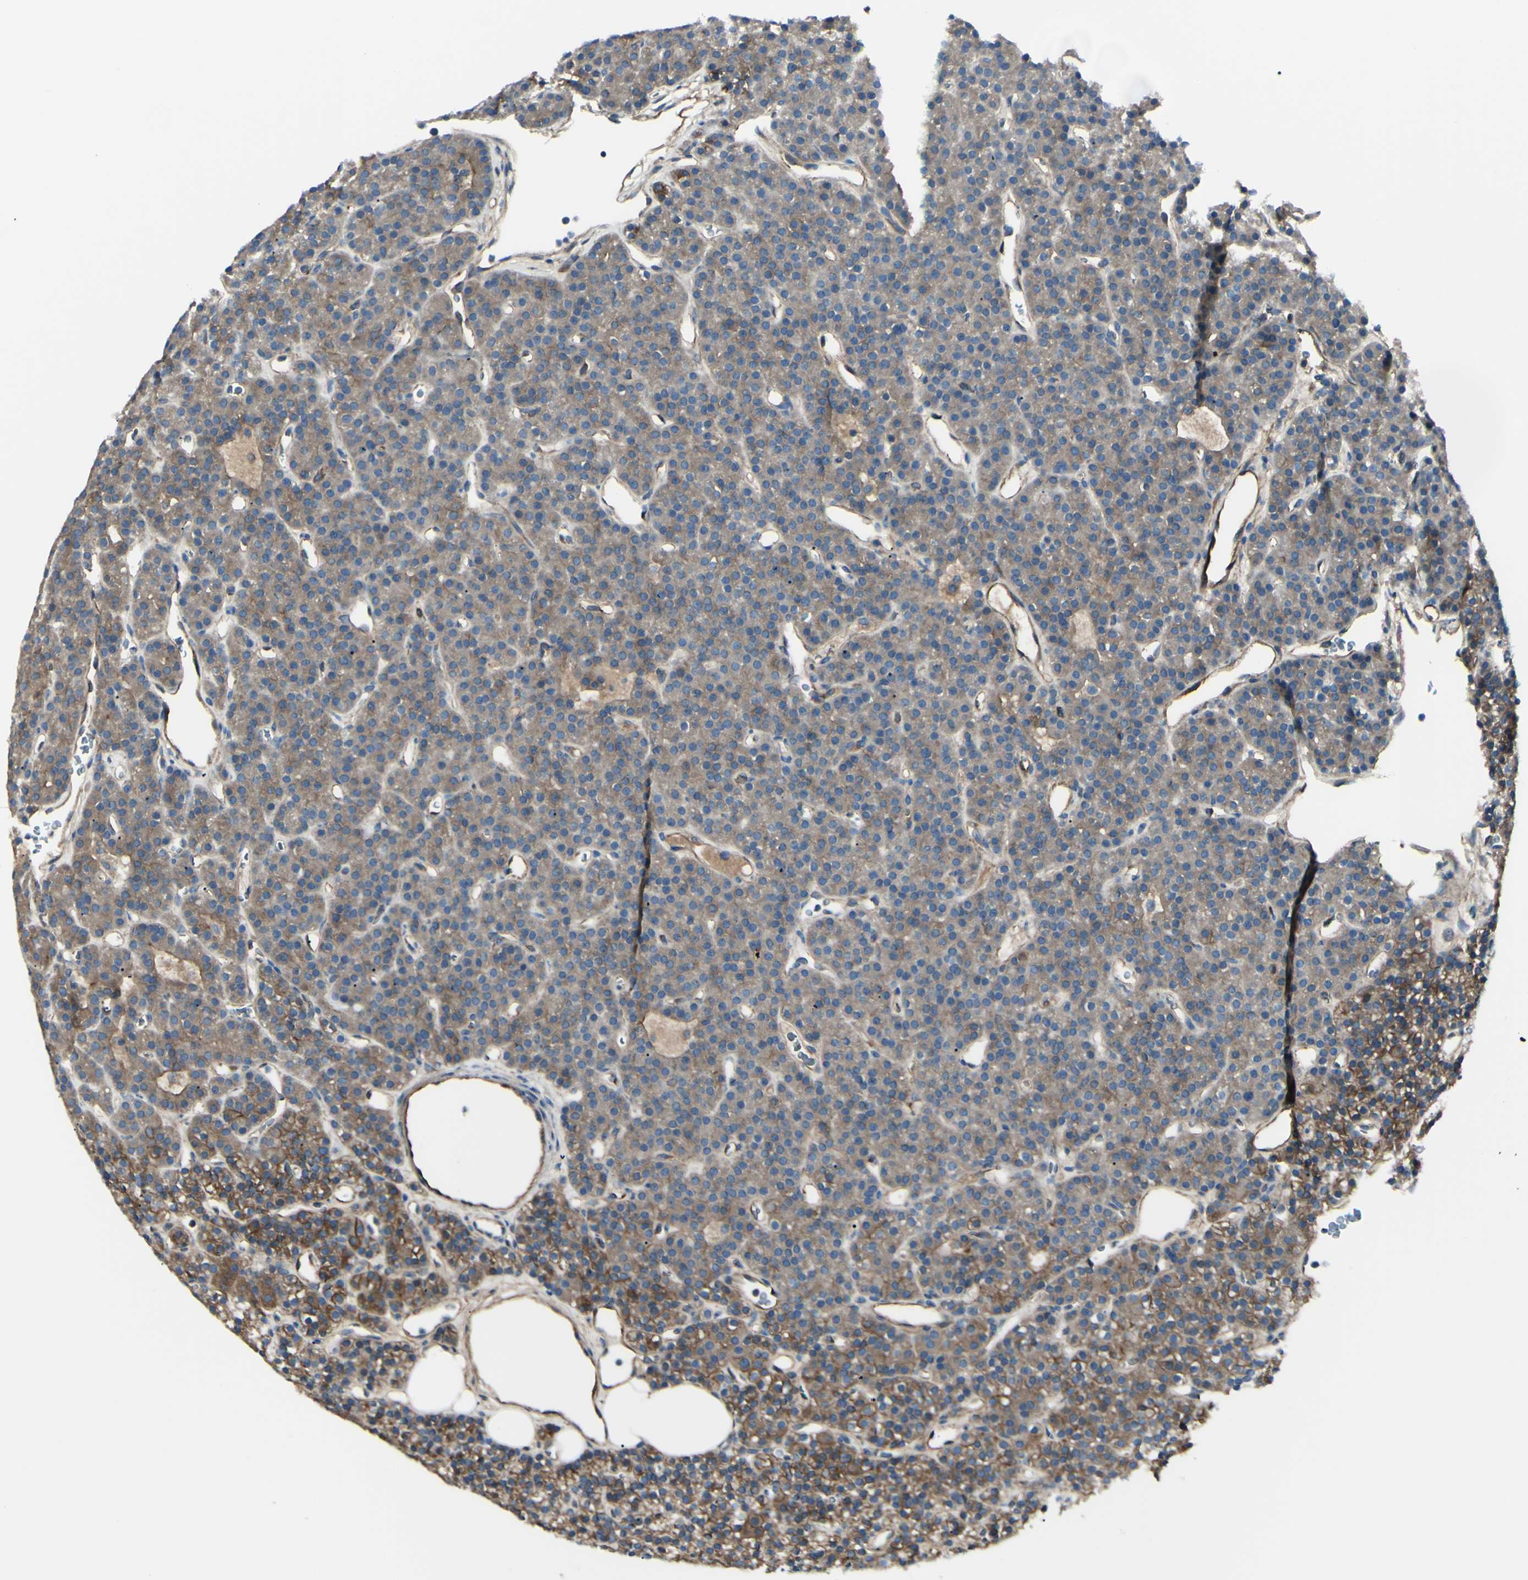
{"staining": {"intensity": "weak", "quantity": ">75%", "location": "cytoplasmic/membranous"}, "tissue": "parathyroid gland", "cell_type": "Glandular cells", "image_type": "normal", "snomed": [{"axis": "morphology", "description": "Normal tissue, NOS"}, {"axis": "morphology", "description": "Hyperplasia, NOS"}, {"axis": "topography", "description": "Parathyroid gland"}], "caption": "Glandular cells show weak cytoplasmic/membranous positivity in about >75% of cells in normal parathyroid gland.", "gene": "PCDHGA10", "patient": {"sex": "male", "age": 44}}